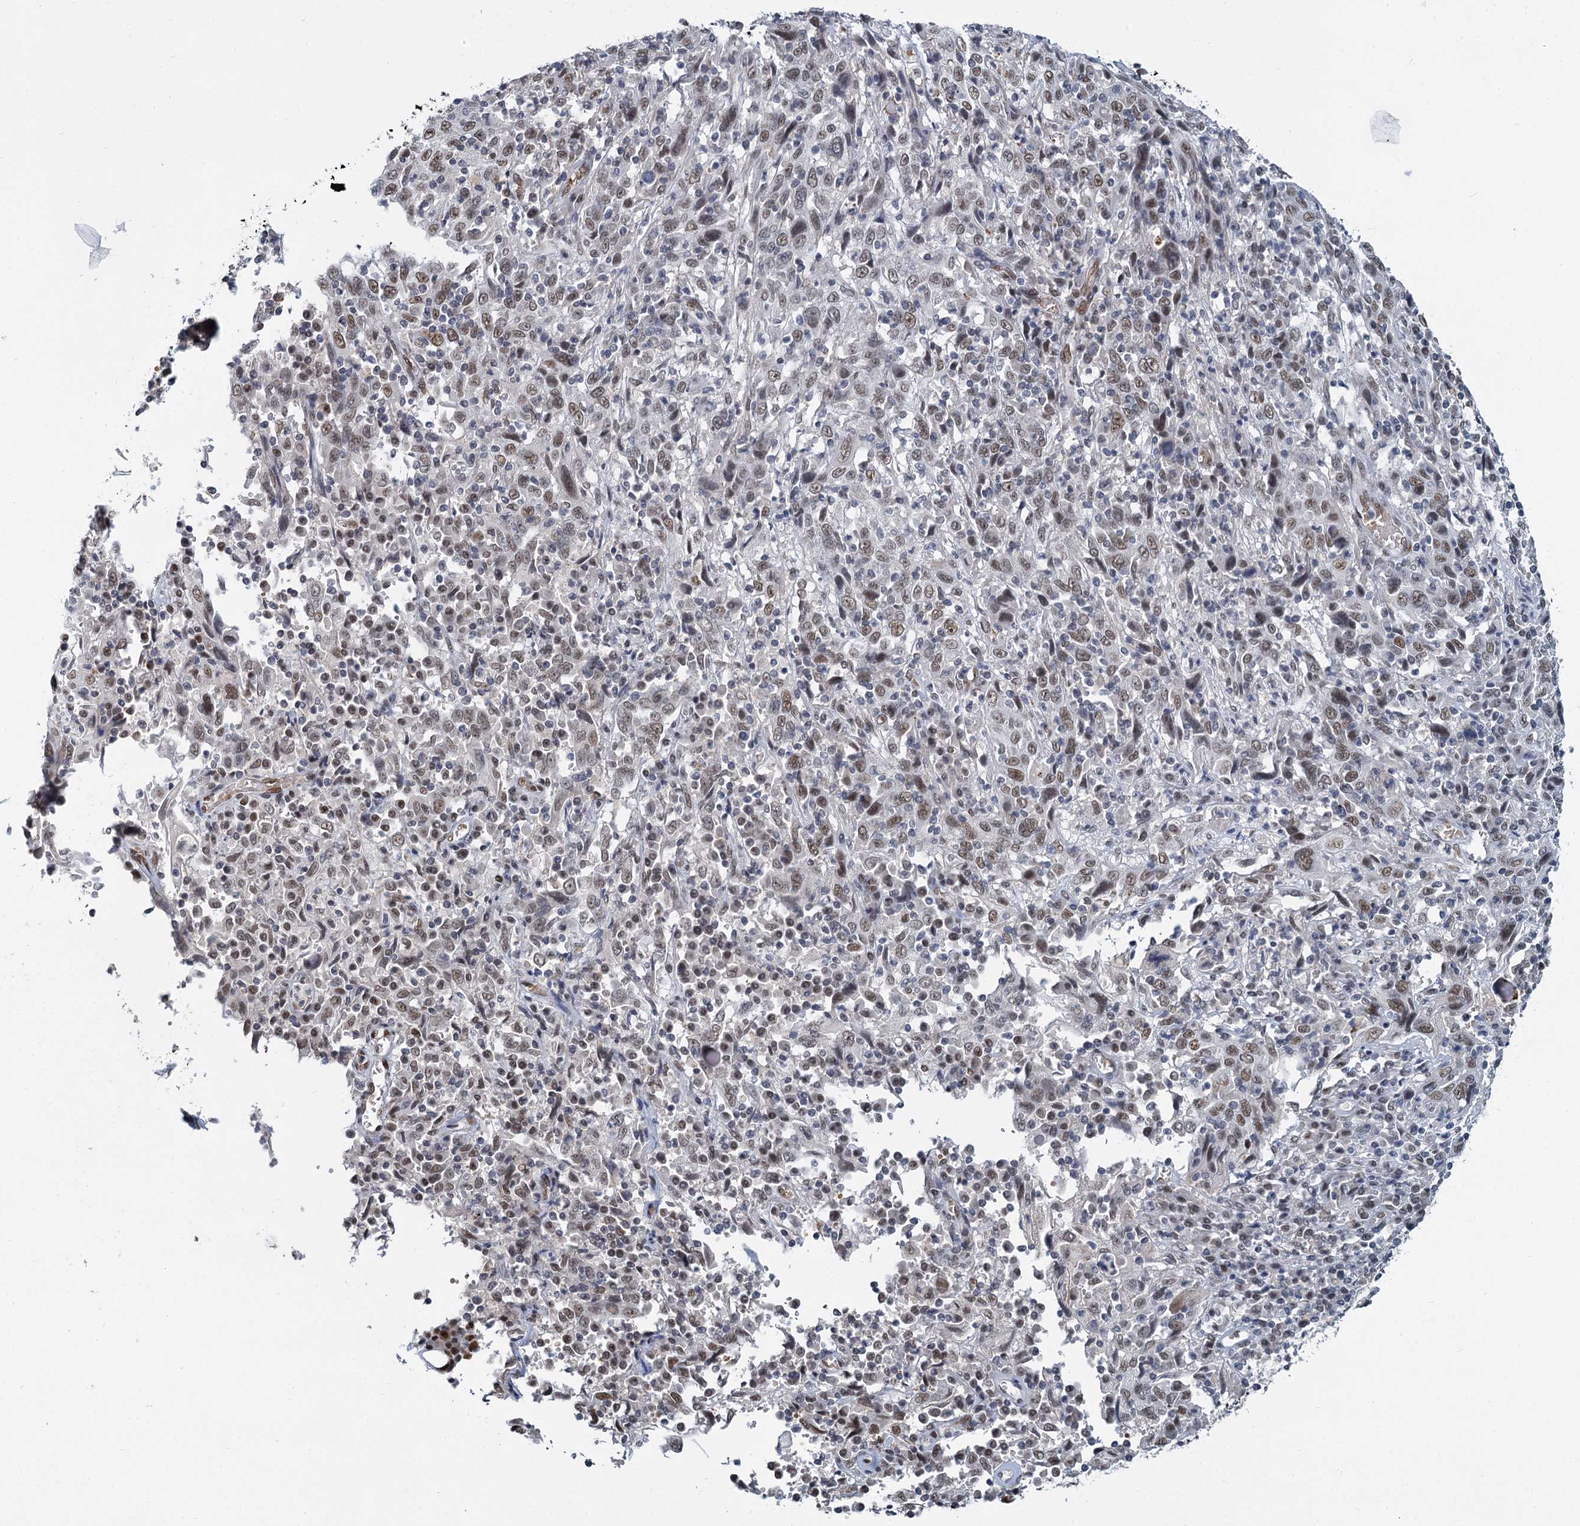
{"staining": {"intensity": "moderate", "quantity": ">75%", "location": "nuclear"}, "tissue": "cervical cancer", "cell_type": "Tumor cells", "image_type": "cancer", "snomed": [{"axis": "morphology", "description": "Squamous cell carcinoma, NOS"}, {"axis": "topography", "description": "Cervix"}], "caption": "High-magnification brightfield microscopy of cervical cancer stained with DAB (3,3'-diaminobenzidine) (brown) and counterstained with hematoxylin (blue). tumor cells exhibit moderate nuclear expression is present in about>75% of cells. The staining was performed using DAB (3,3'-diaminobenzidine), with brown indicating positive protein expression. Nuclei are stained blue with hematoxylin.", "gene": "RPRD1A", "patient": {"sex": "female", "age": 46}}